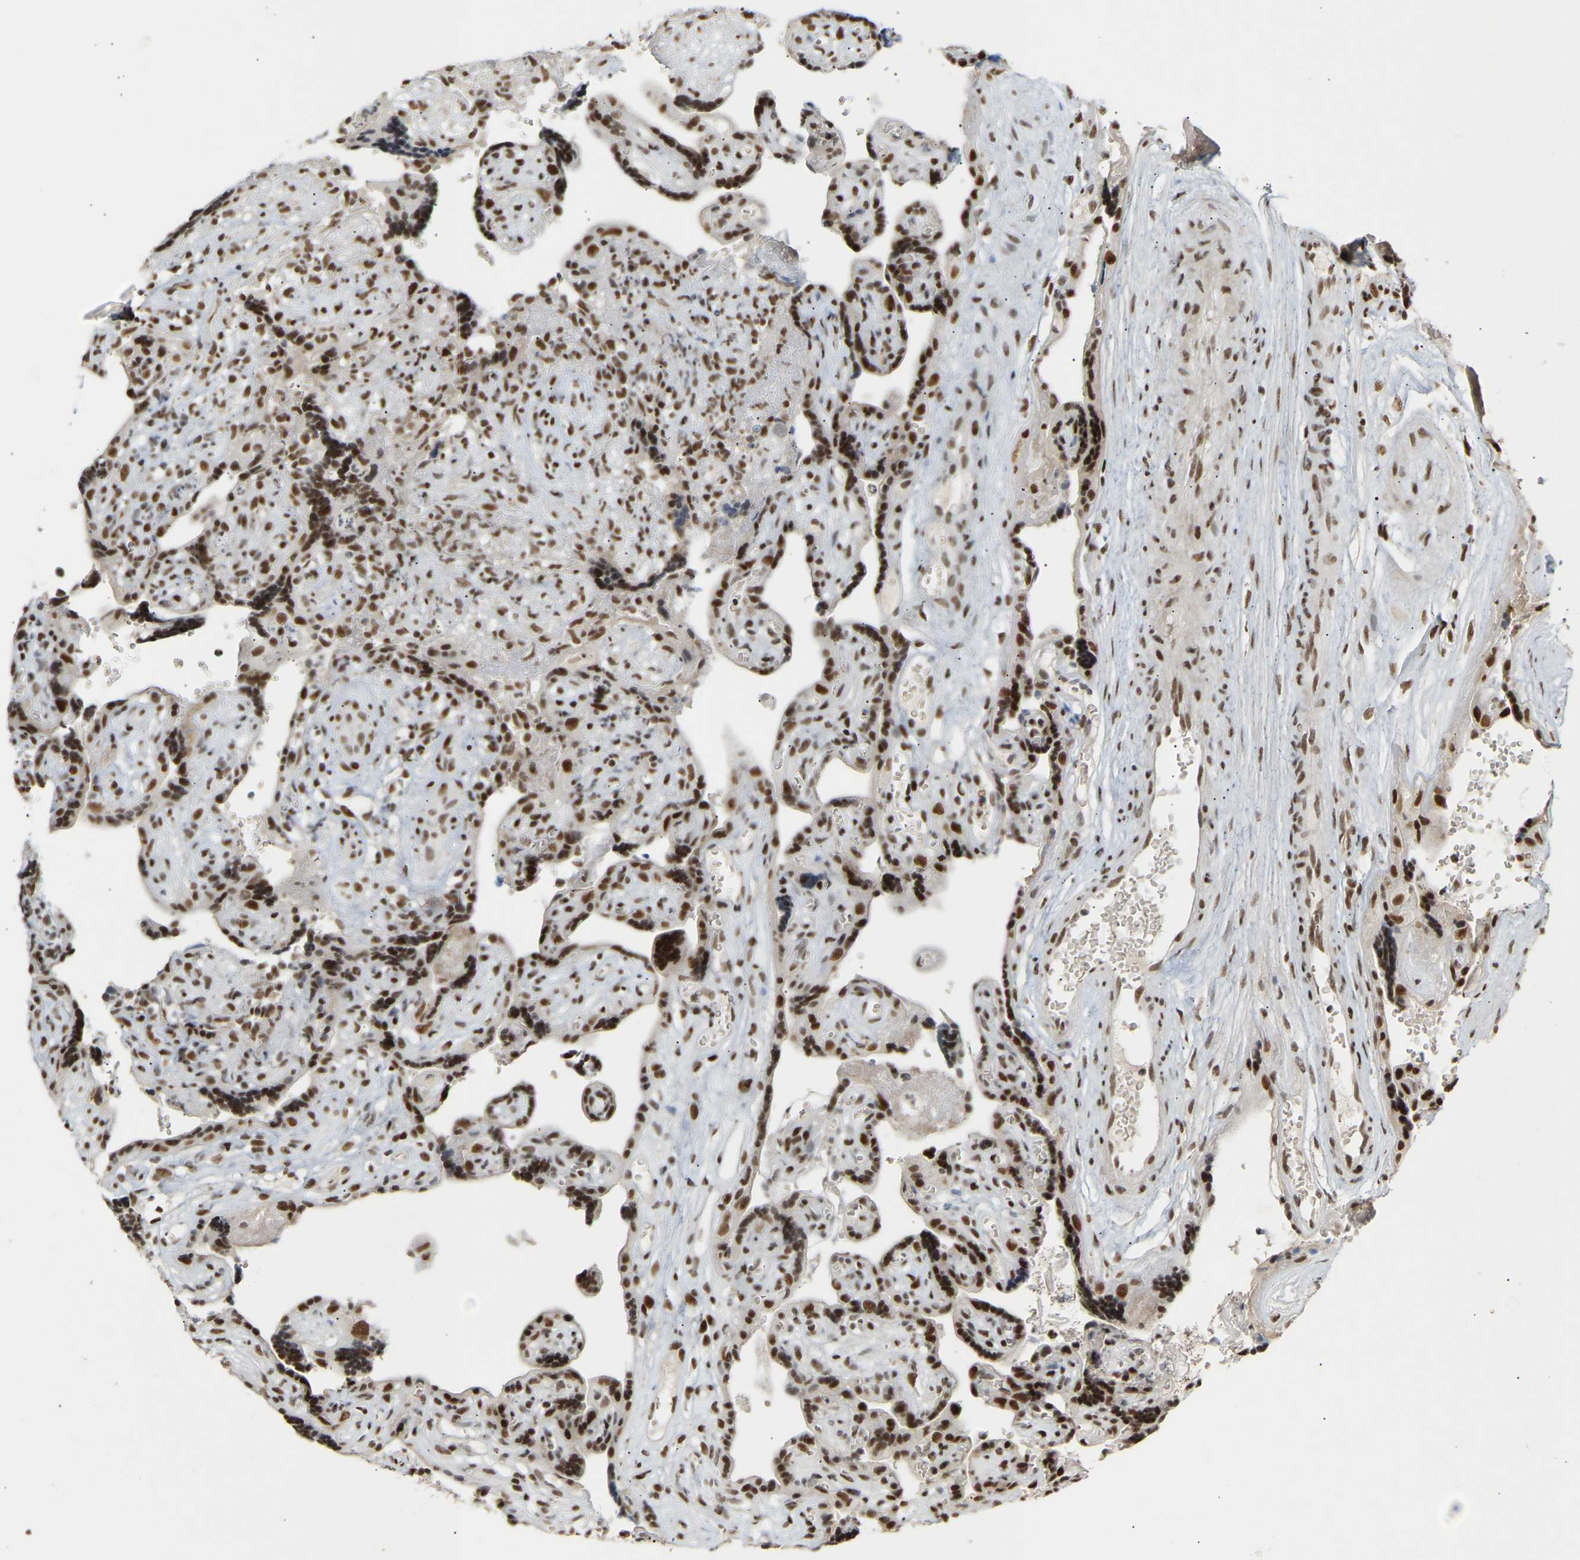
{"staining": {"intensity": "moderate", "quantity": "25%-75%", "location": "cytoplasmic/membranous,nuclear"}, "tissue": "placenta", "cell_type": "Decidual cells", "image_type": "normal", "snomed": [{"axis": "morphology", "description": "Normal tissue, NOS"}, {"axis": "topography", "description": "Placenta"}], "caption": "Immunohistochemical staining of unremarkable human placenta shows 25%-75% levels of moderate cytoplasmic/membranous,nuclear protein expression in approximately 25%-75% of decidual cells.", "gene": "NELFB", "patient": {"sex": "female", "age": 30}}